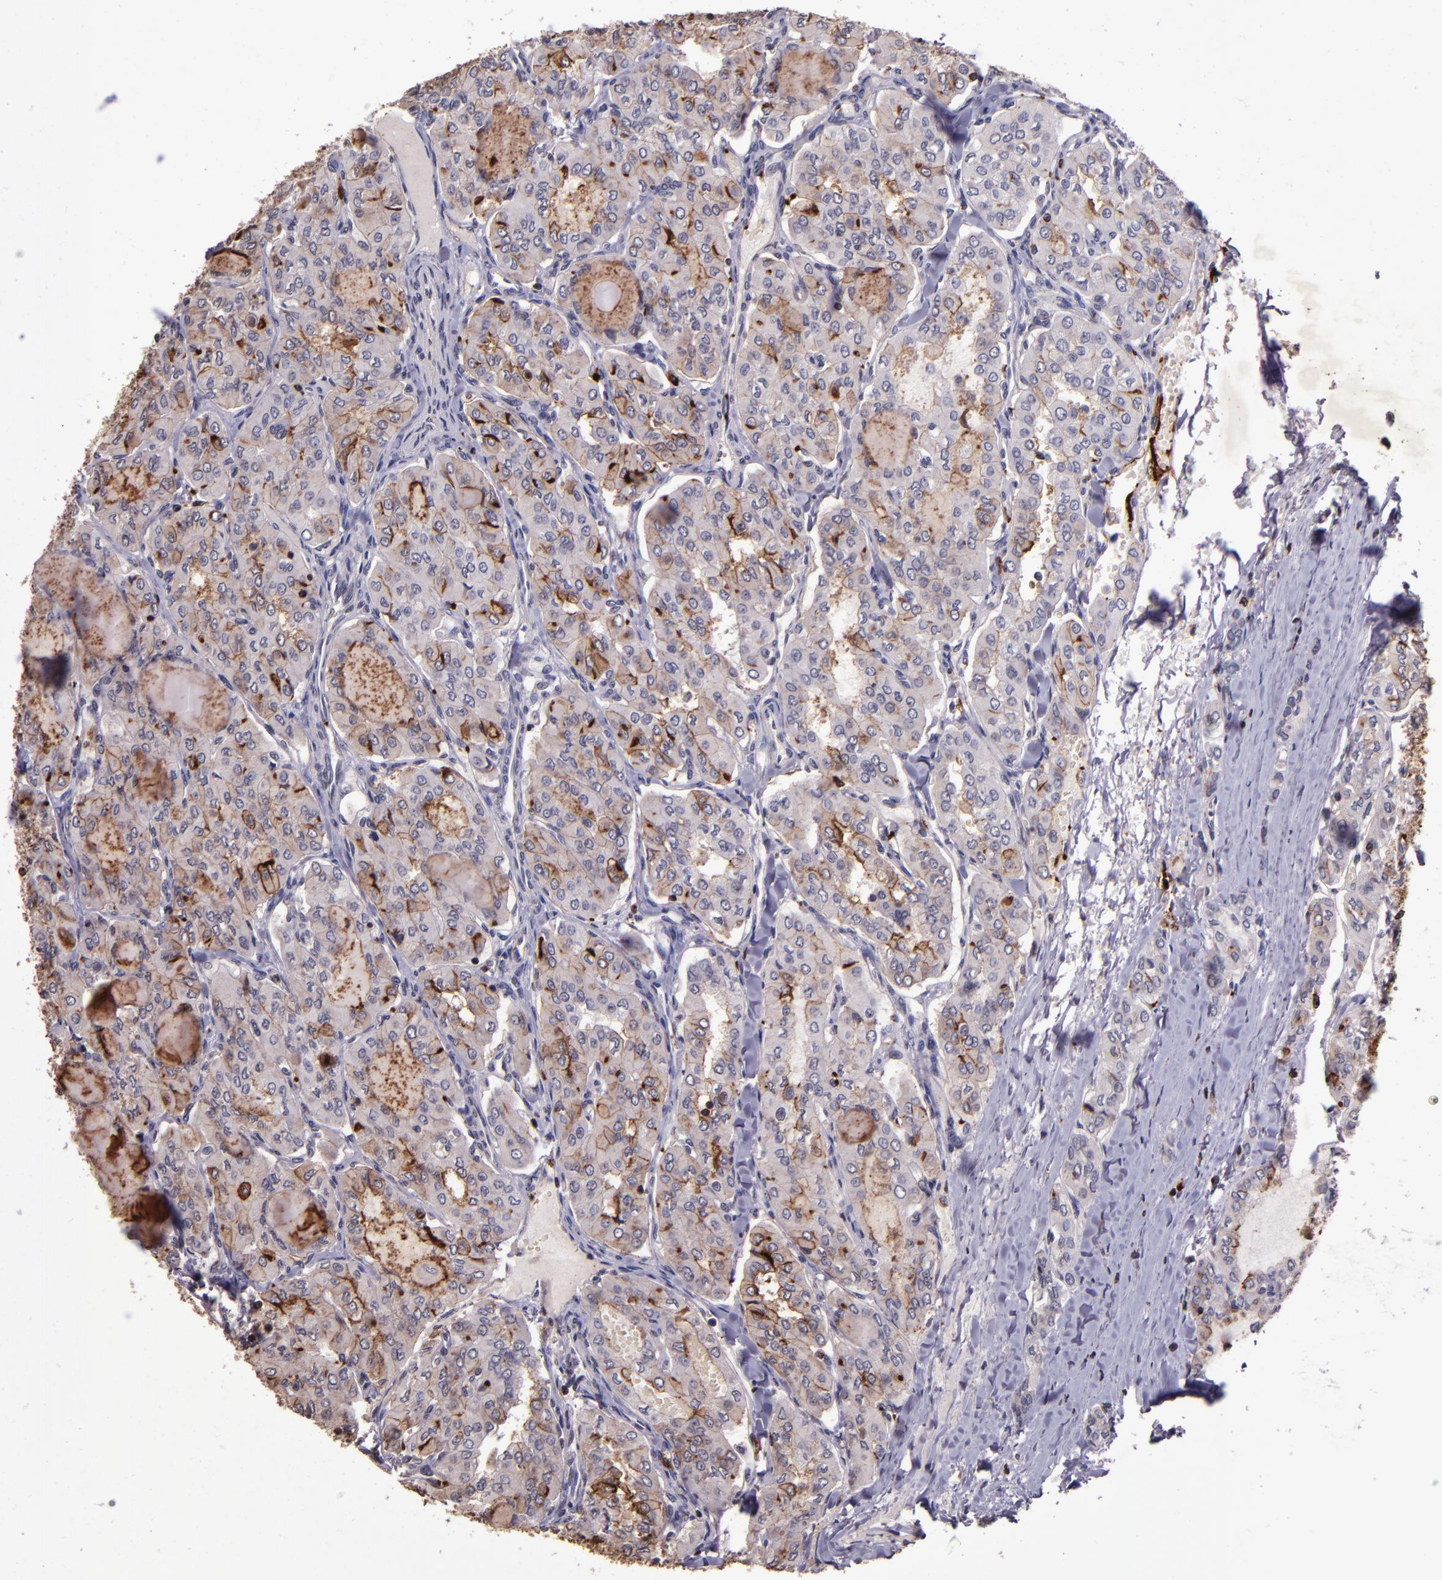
{"staining": {"intensity": "moderate", "quantity": "25%-75%", "location": "cytoplasmic/membranous"}, "tissue": "thyroid cancer", "cell_type": "Tumor cells", "image_type": "cancer", "snomed": [{"axis": "morphology", "description": "Papillary adenocarcinoma, NOS"}, {"axis": "topography", "description": "Thyroid gland"}], "caption": "Immunohistochemistry photomicrograph of neoplastic tissue: thyroid cancer (papillary adenocarcinoma) stained using immunohistochemistry (IHC) shows medium levels of moderate protein expression localized specifically in the cytoplasmic/membranous of tumor cells, appearing as a cytoplasmic/membranous brown color.", "gene": "SLC2A3", "patient": {"sex": "male", "age": 20}}